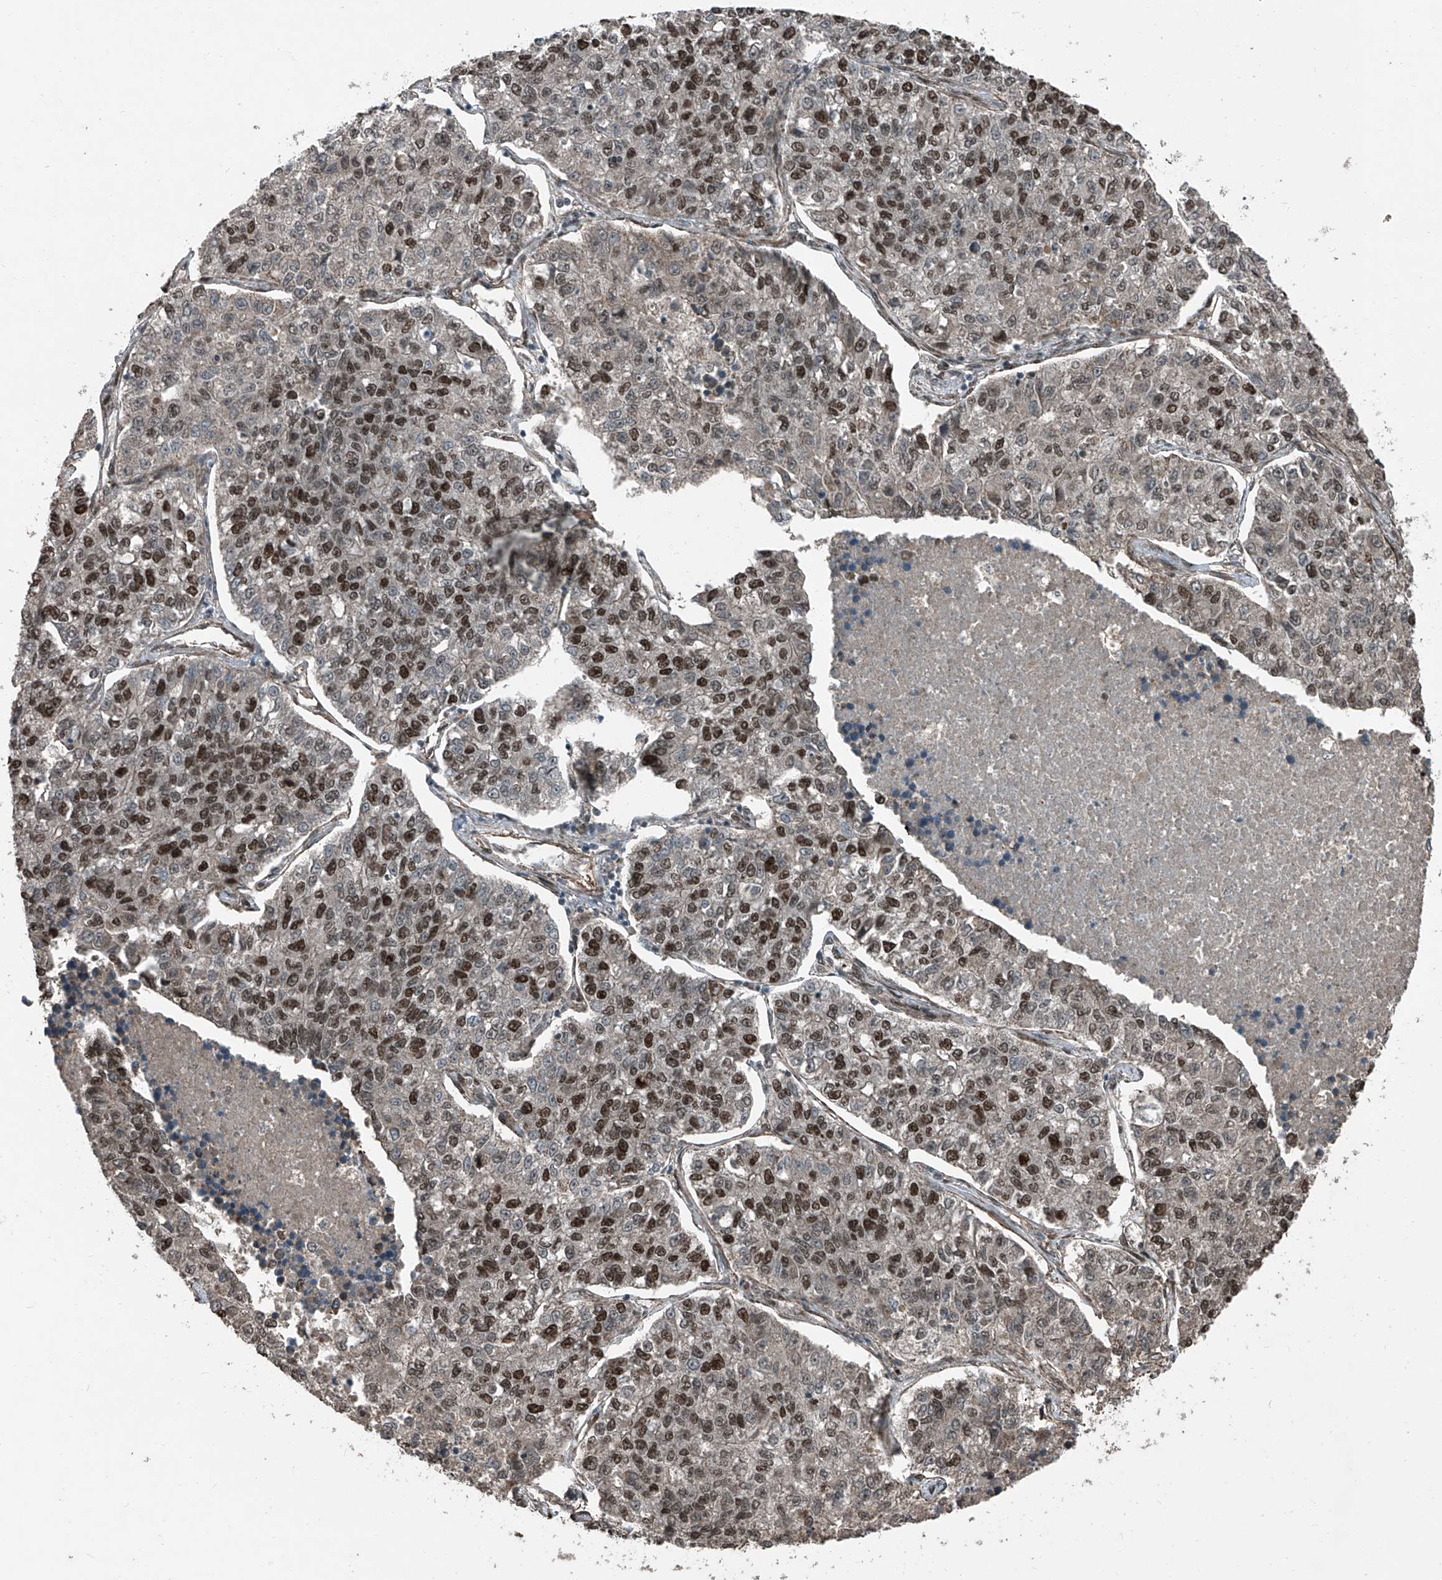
{"staining": {"intensity": "strong", "quantity": ">75%", "location": "nuclear"}, "tissue": "lung cancer", "cell_type": "Tumor cells", "image_type": "cancer", "snomed": [{"axis": "morphology", "description": "Adenocarcinoma, NOS"}, {"axis": "topography", "description": "Lung"}], "caption": "Tumor cells show strong nuclear positivity in about >75% of cells in lung cancer.", "gene": "ZNF570", "patient": {"sex": "male", "age": 49}}